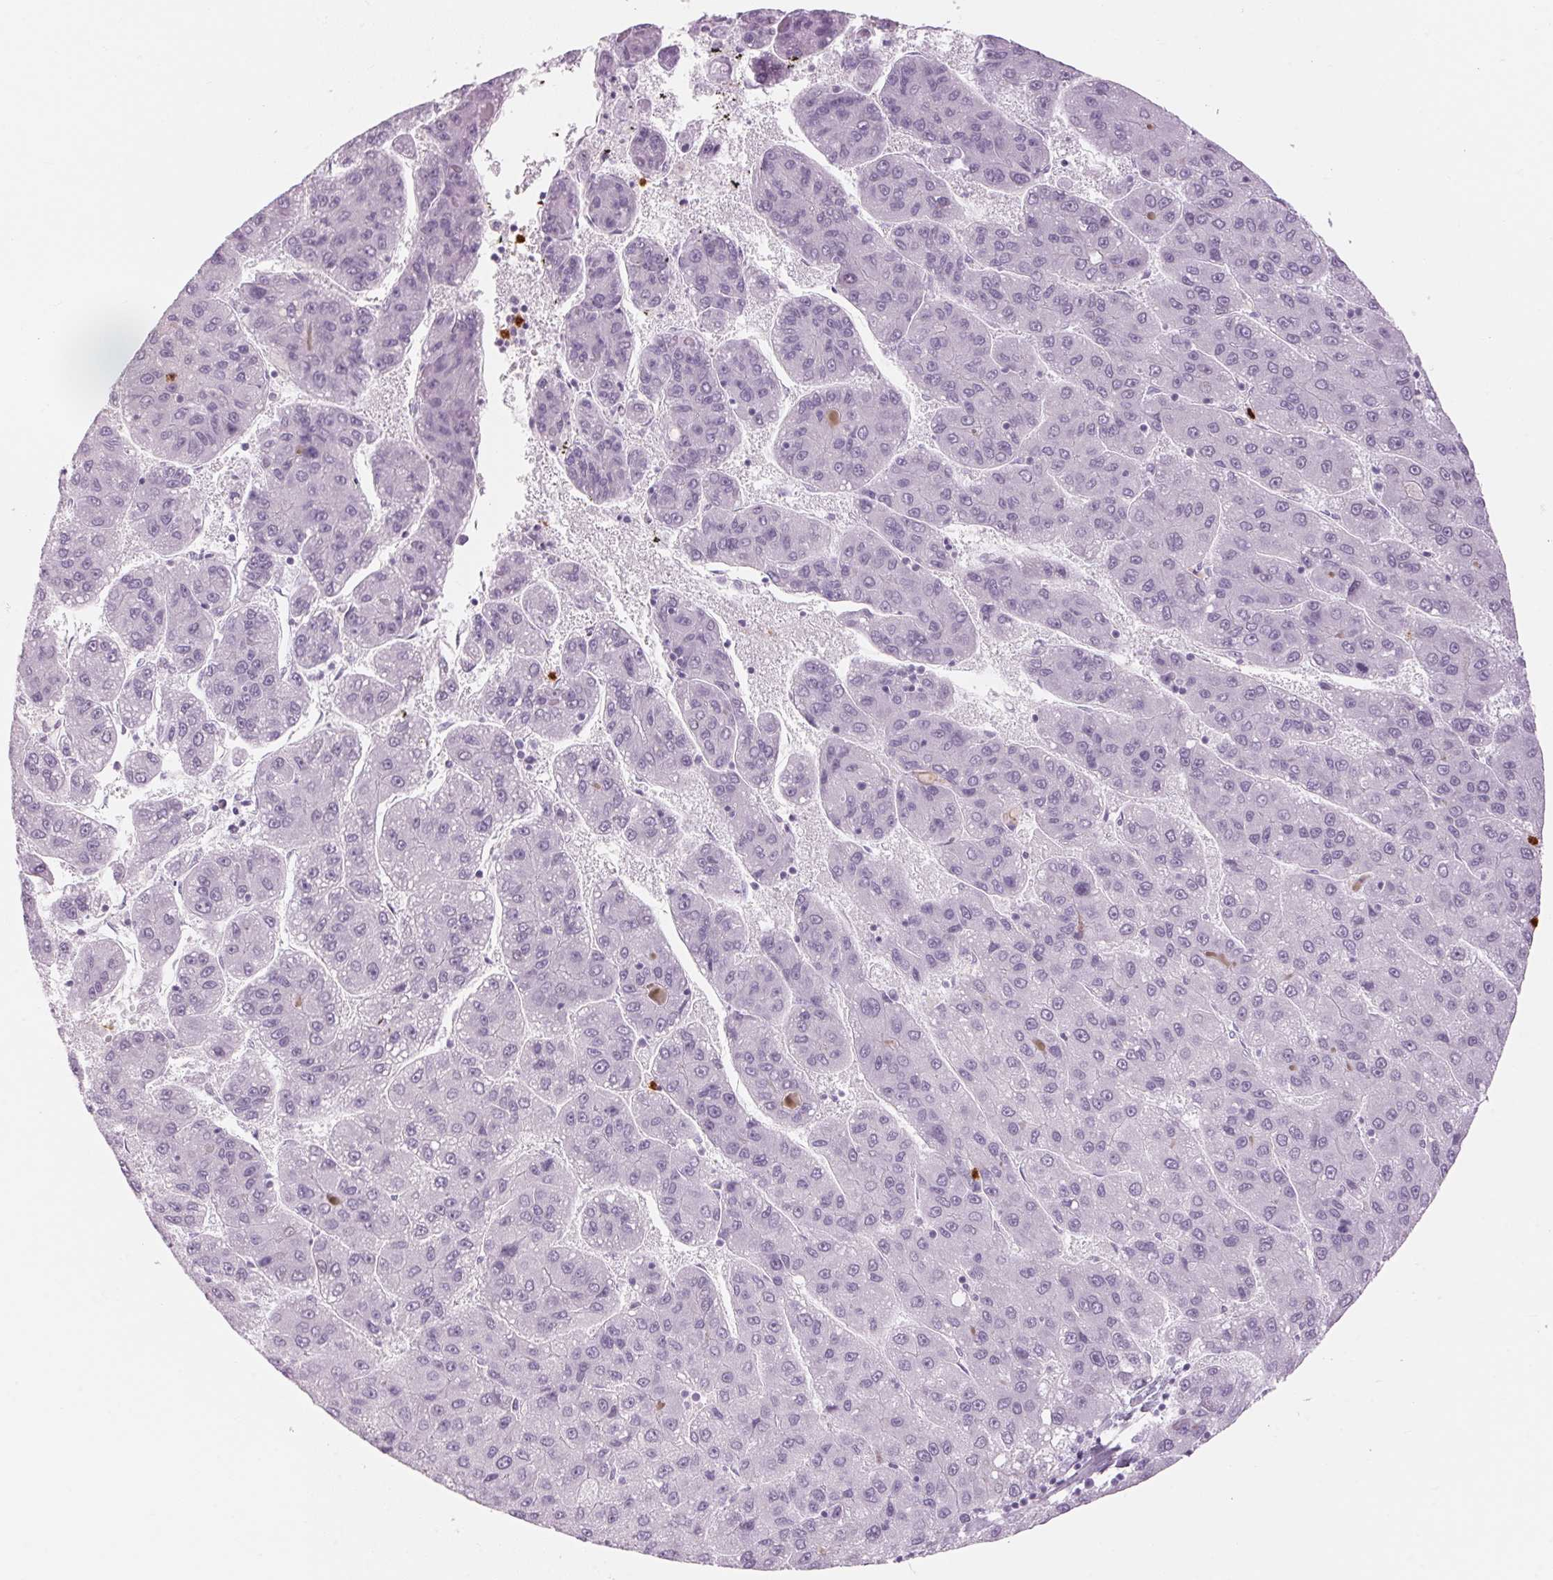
{"staining": {"intensity": "negative", "quantity": "none", "location": "none"}, "tissue": "liver cancer", "cell_type": "Tumor cells", "image_type": "cancer", "snomed": [{"axis": "morphology", "description": "Carcinoma, Hepatocellular, NOS"}, {"axis": "topography", "description": "Liver"}], "caption": "Tumor cells show no significant staining in hepatocellular carcinoma (liver).", "gene": "KLK7", "patient": {"sex": "female", "age": 82}}